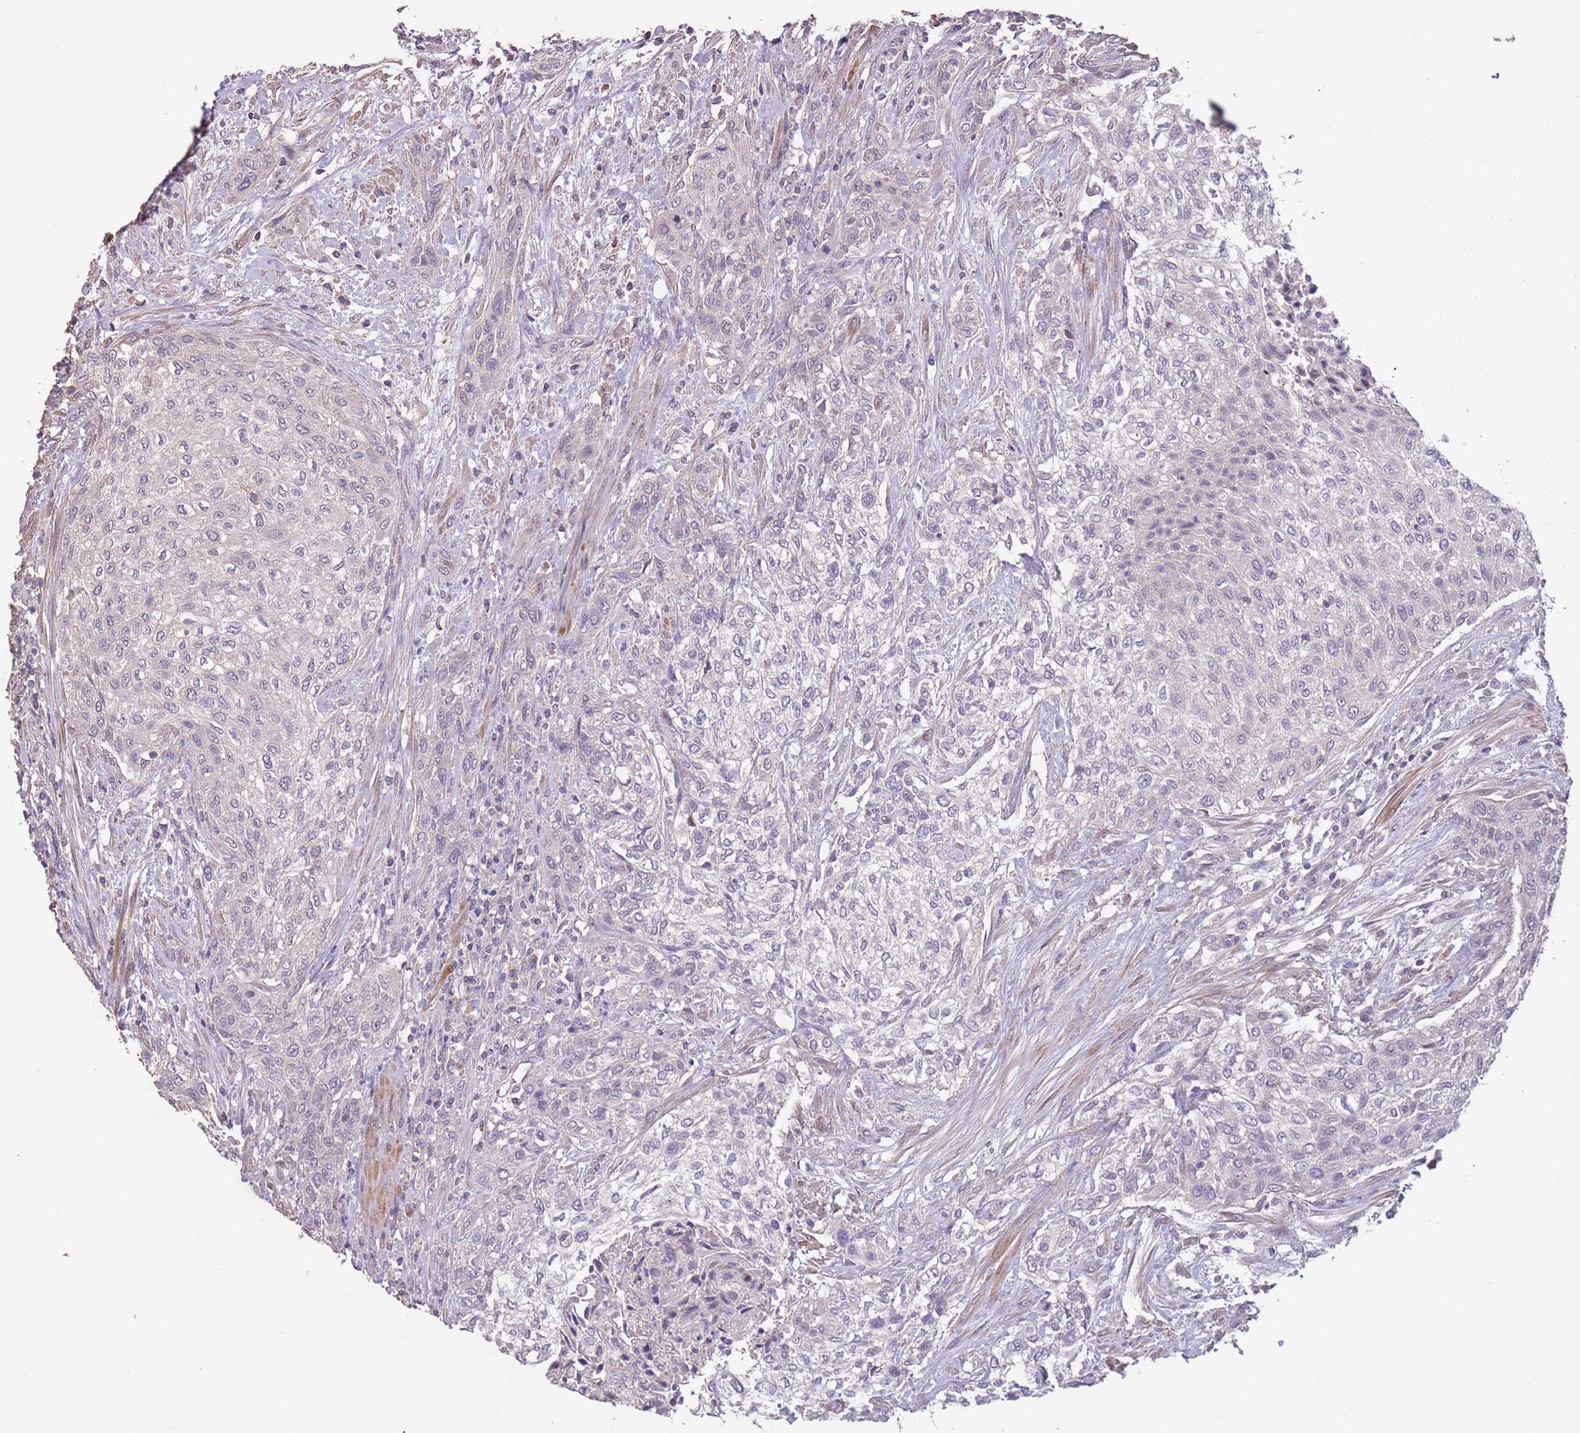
{"staining": {"intensity": "negative", "quantity": "none", "location": "none"}, "tissue": "urothelial cancer", "cell_type": "Tumor cells", "image_type": "cancer", "snomed": [{"axis": "morphology", "description": "Normal tissue, NOS"}, {"axis": "morphology", "description": "Urothelial carcinoma, NOS"}, {"axis": "topography", "description": "Urinary bladder"}, {"axis": "topography", "description": "Peripheral nerve tissue"}], "caption": "Protein analysis of transitional cell carcinoma shows no significant staining in tumor cells.", "gene": "MBD3L1", "patient": {"sex": "male", "age": 35}}